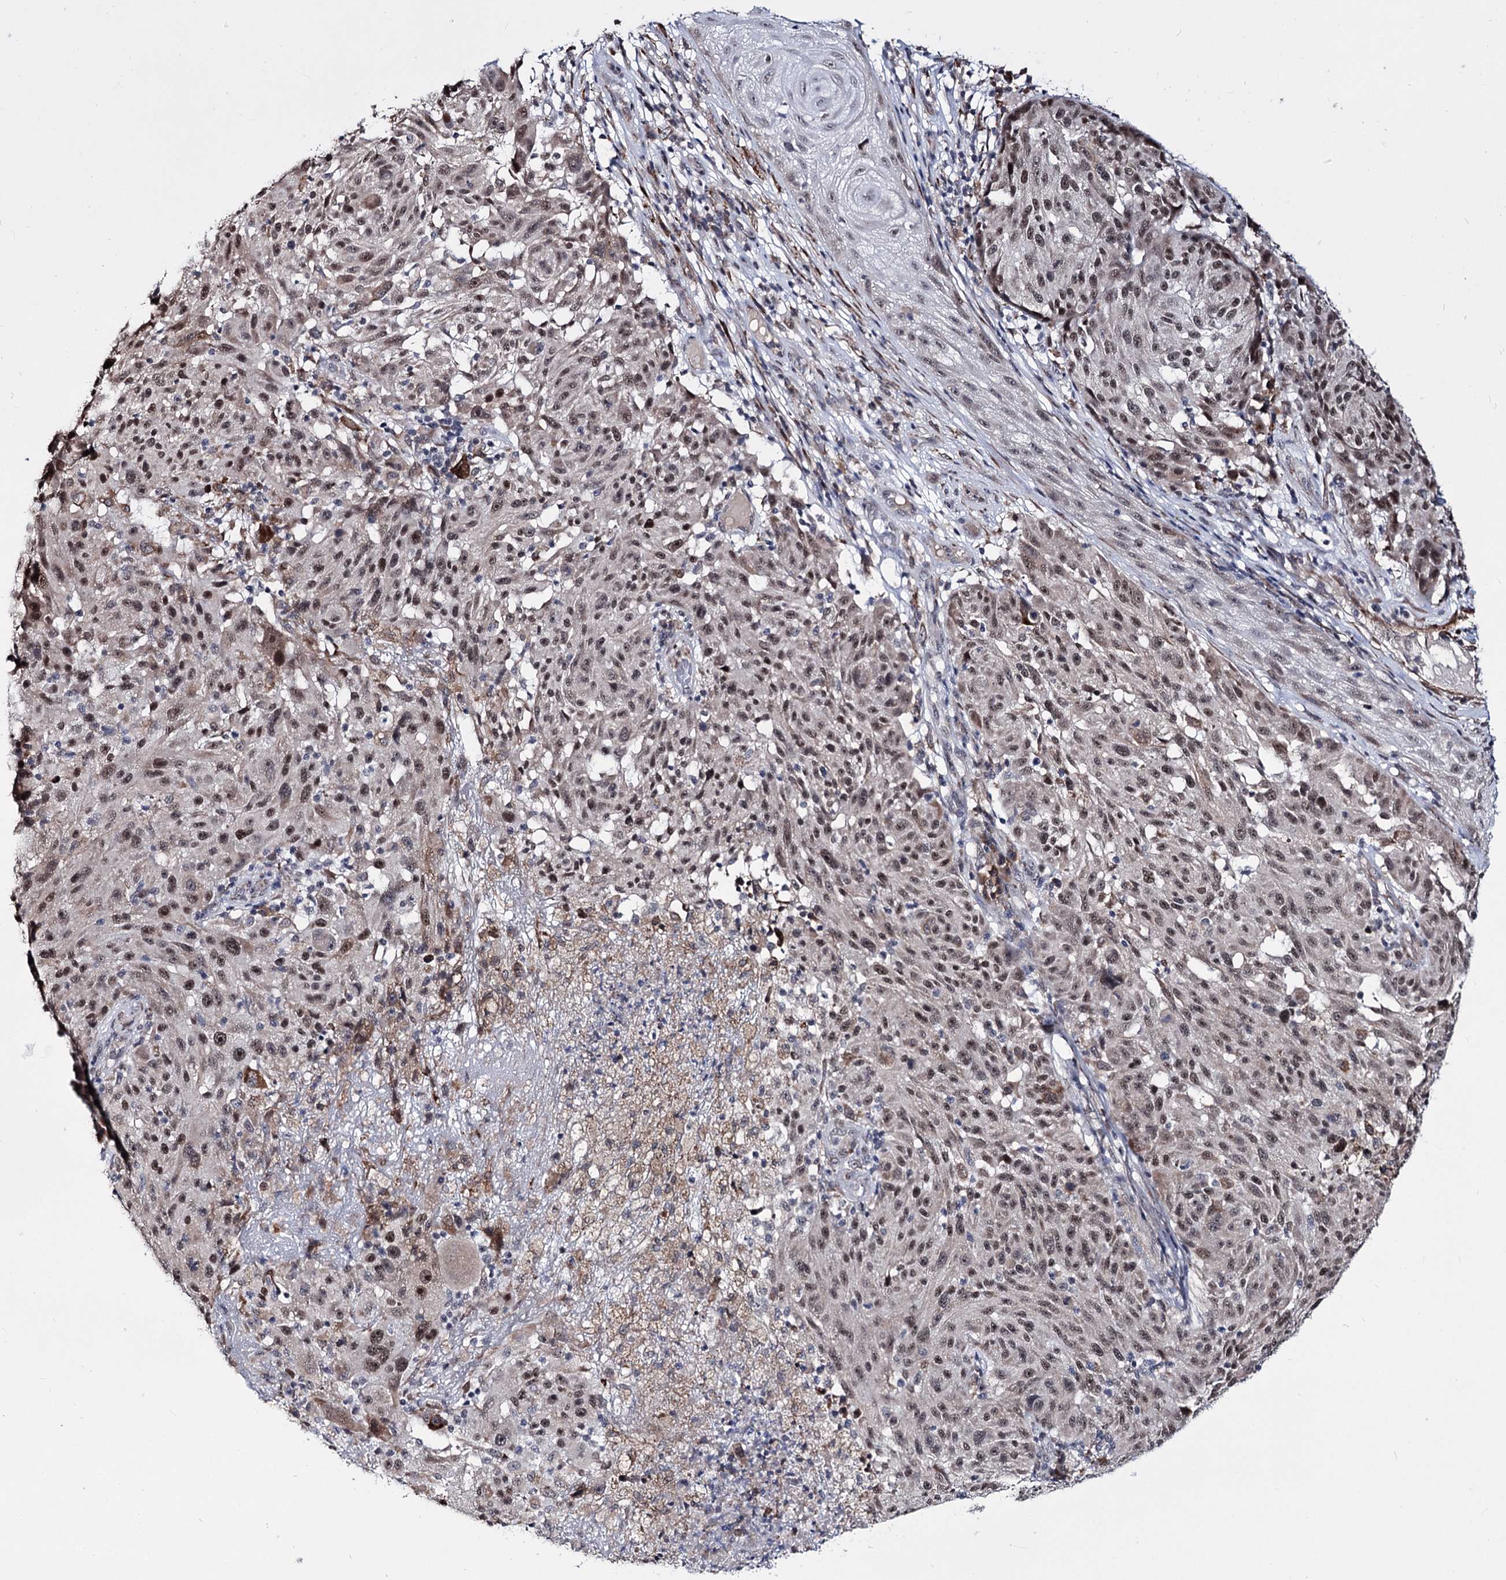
{"staining": {"intensity": "moderate", "quantity": ">75%", "location": "nuclear"}, "tissue": "melanoma", "cell_type": "Tumor cells", "image_type": "cancer", "snomed": [{"axis": "morphology", "description": "Malignant melanoma, NOS"}, {"axis": "topography", "description": "Skin"}], "caption": "About >75% of tumor cells in human melanoma show moderate nuclear protein expression as visualized by brown immunohistochemical staining.", "gene": "PPRC1", "patient": {"sex": "male", "age": 53}}